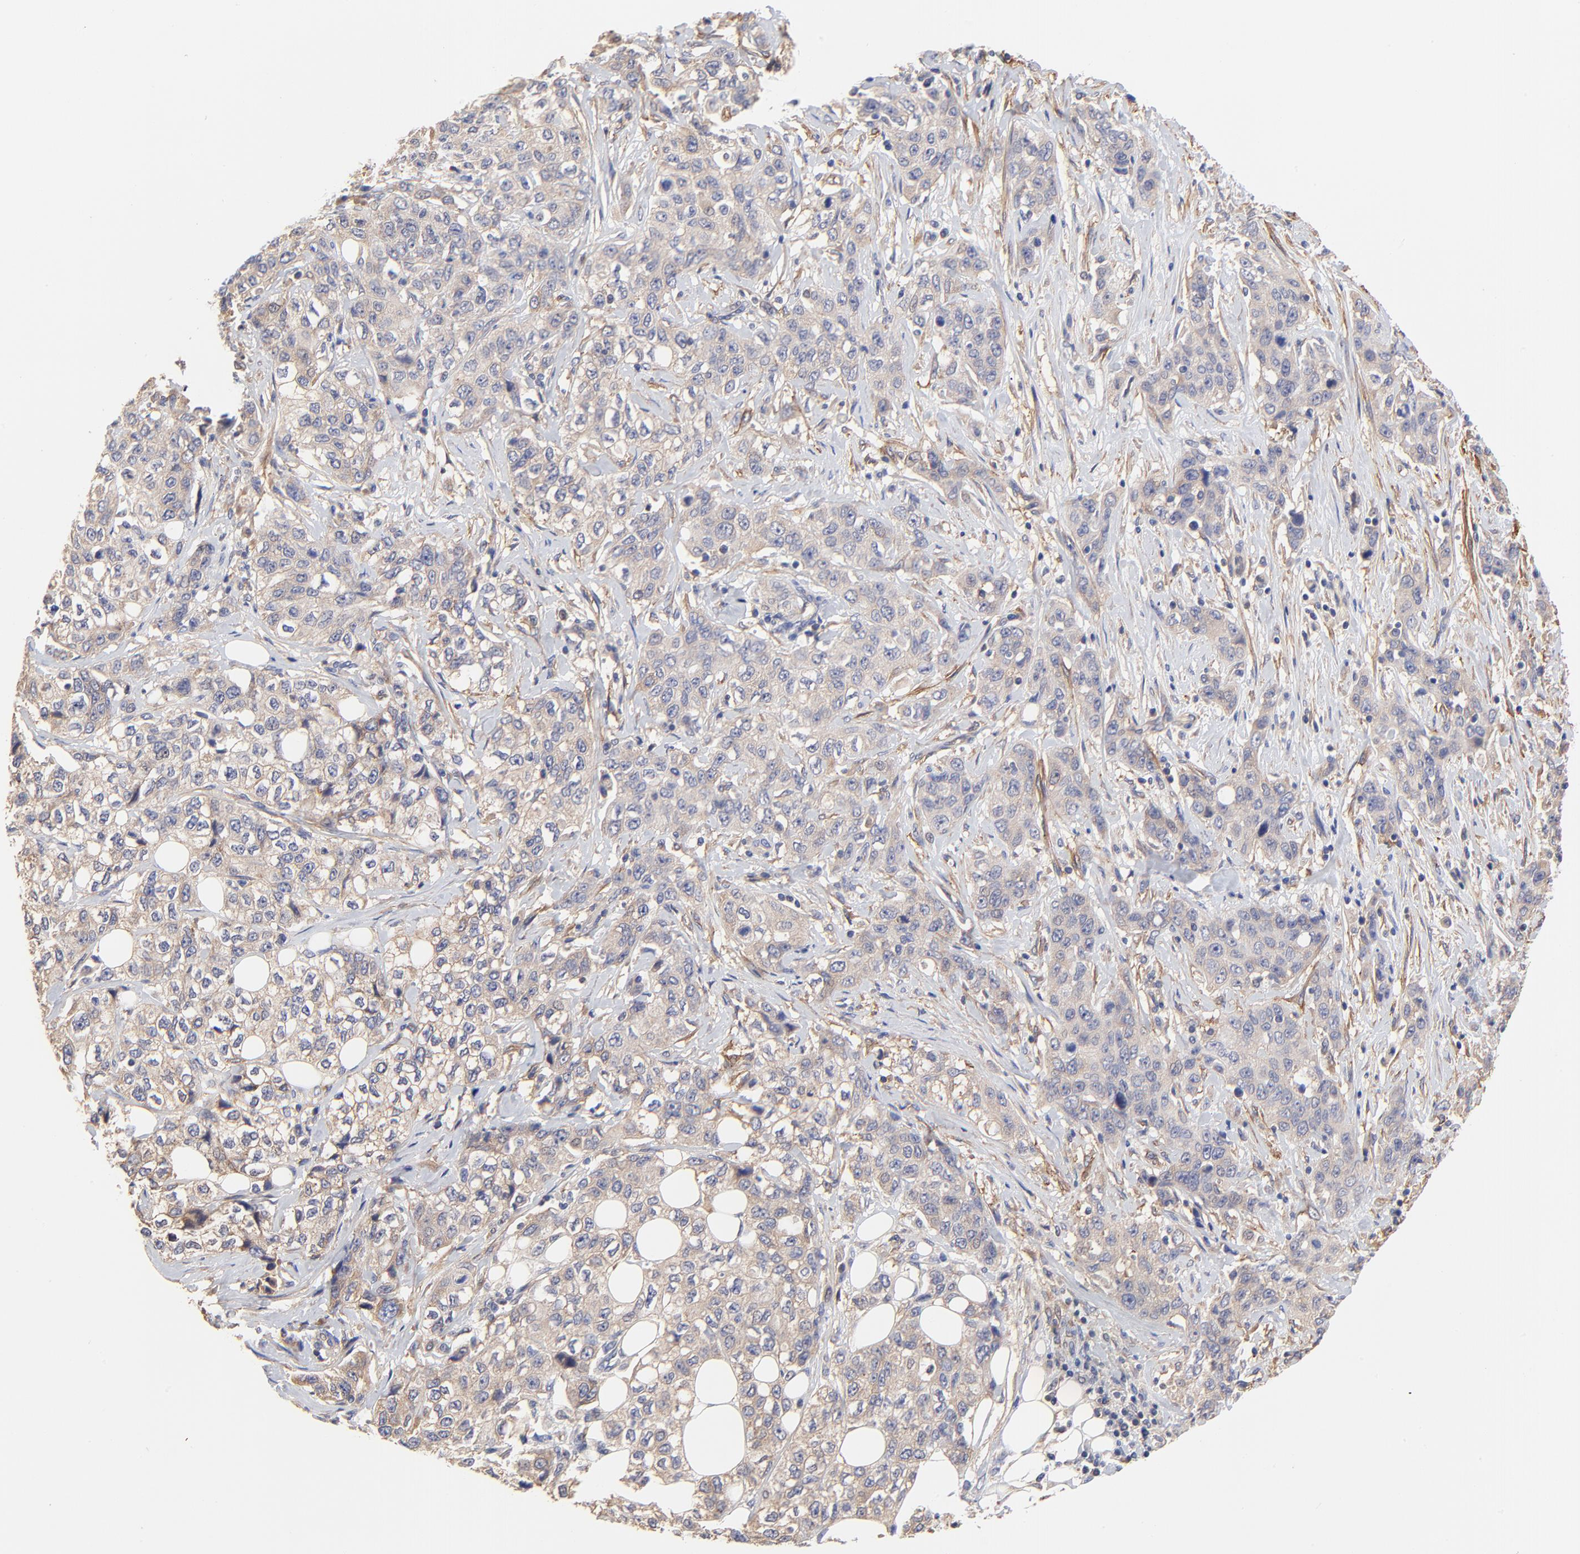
{"staining": {"intensity": "weak", "quantity": ">75%", "location": "cytoplasmic/membranous"}, "tissue": "stomach cancer", "cell_type": "Tumor cells", "image_type": "cancer", "snomed": [{"axis": "morphology", "description": "Adenocarcinoma, NOS"}, {"axis": "topography", "description": "Stomach"}], "caption": "This histopathology image demonstrates IHC staining of human stomach cancer (adenocarcinoma), with low weak cytoplasmic/membranous positivity in about >75% of tumor cells.", "gene": "PTK7", "patient": {"sex": "male", "age": 48}}